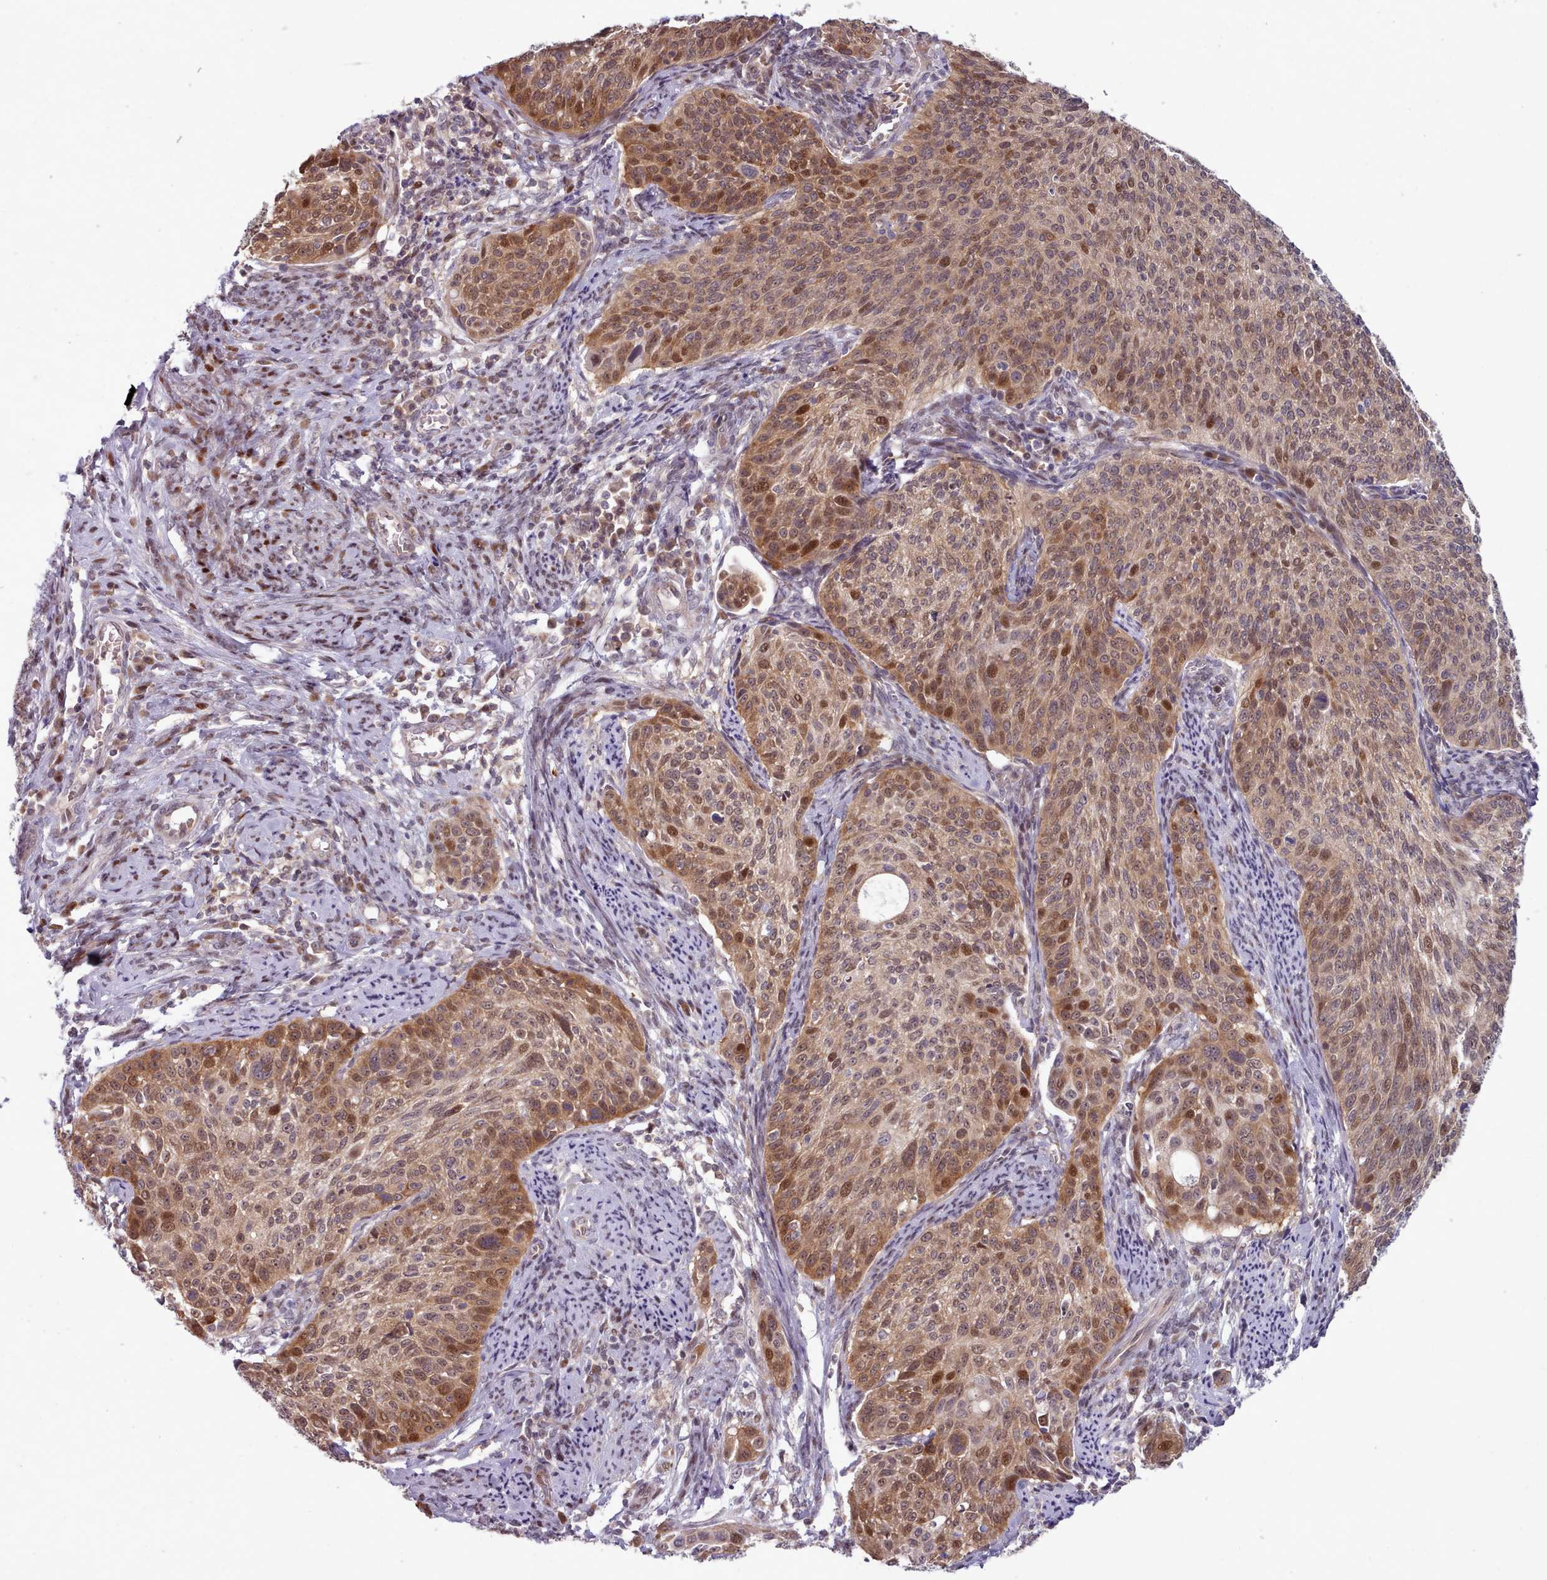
{"staining": {"intensity": "moderate", "quantity": ">75%", "location": "cytoplasmic/membranous,nuclear"}, "tissue": "cervical cancer", "cell_type": "Tumor cells", "image_type": "cancer", "snomed": [{"axis": "morphology", "description": "Squamous cell carcinoma, NOS"}, {"axis": "topography", "description": "Cervix"}], "caption": "Cervical squamous cell carcinoma tissue exhibits moderate cytoplasmic/membranous and nuclear positivity in about >75% of tumor cells", "gene": "CLNS1A", "patient": {"sex": "female", "age": 70}}